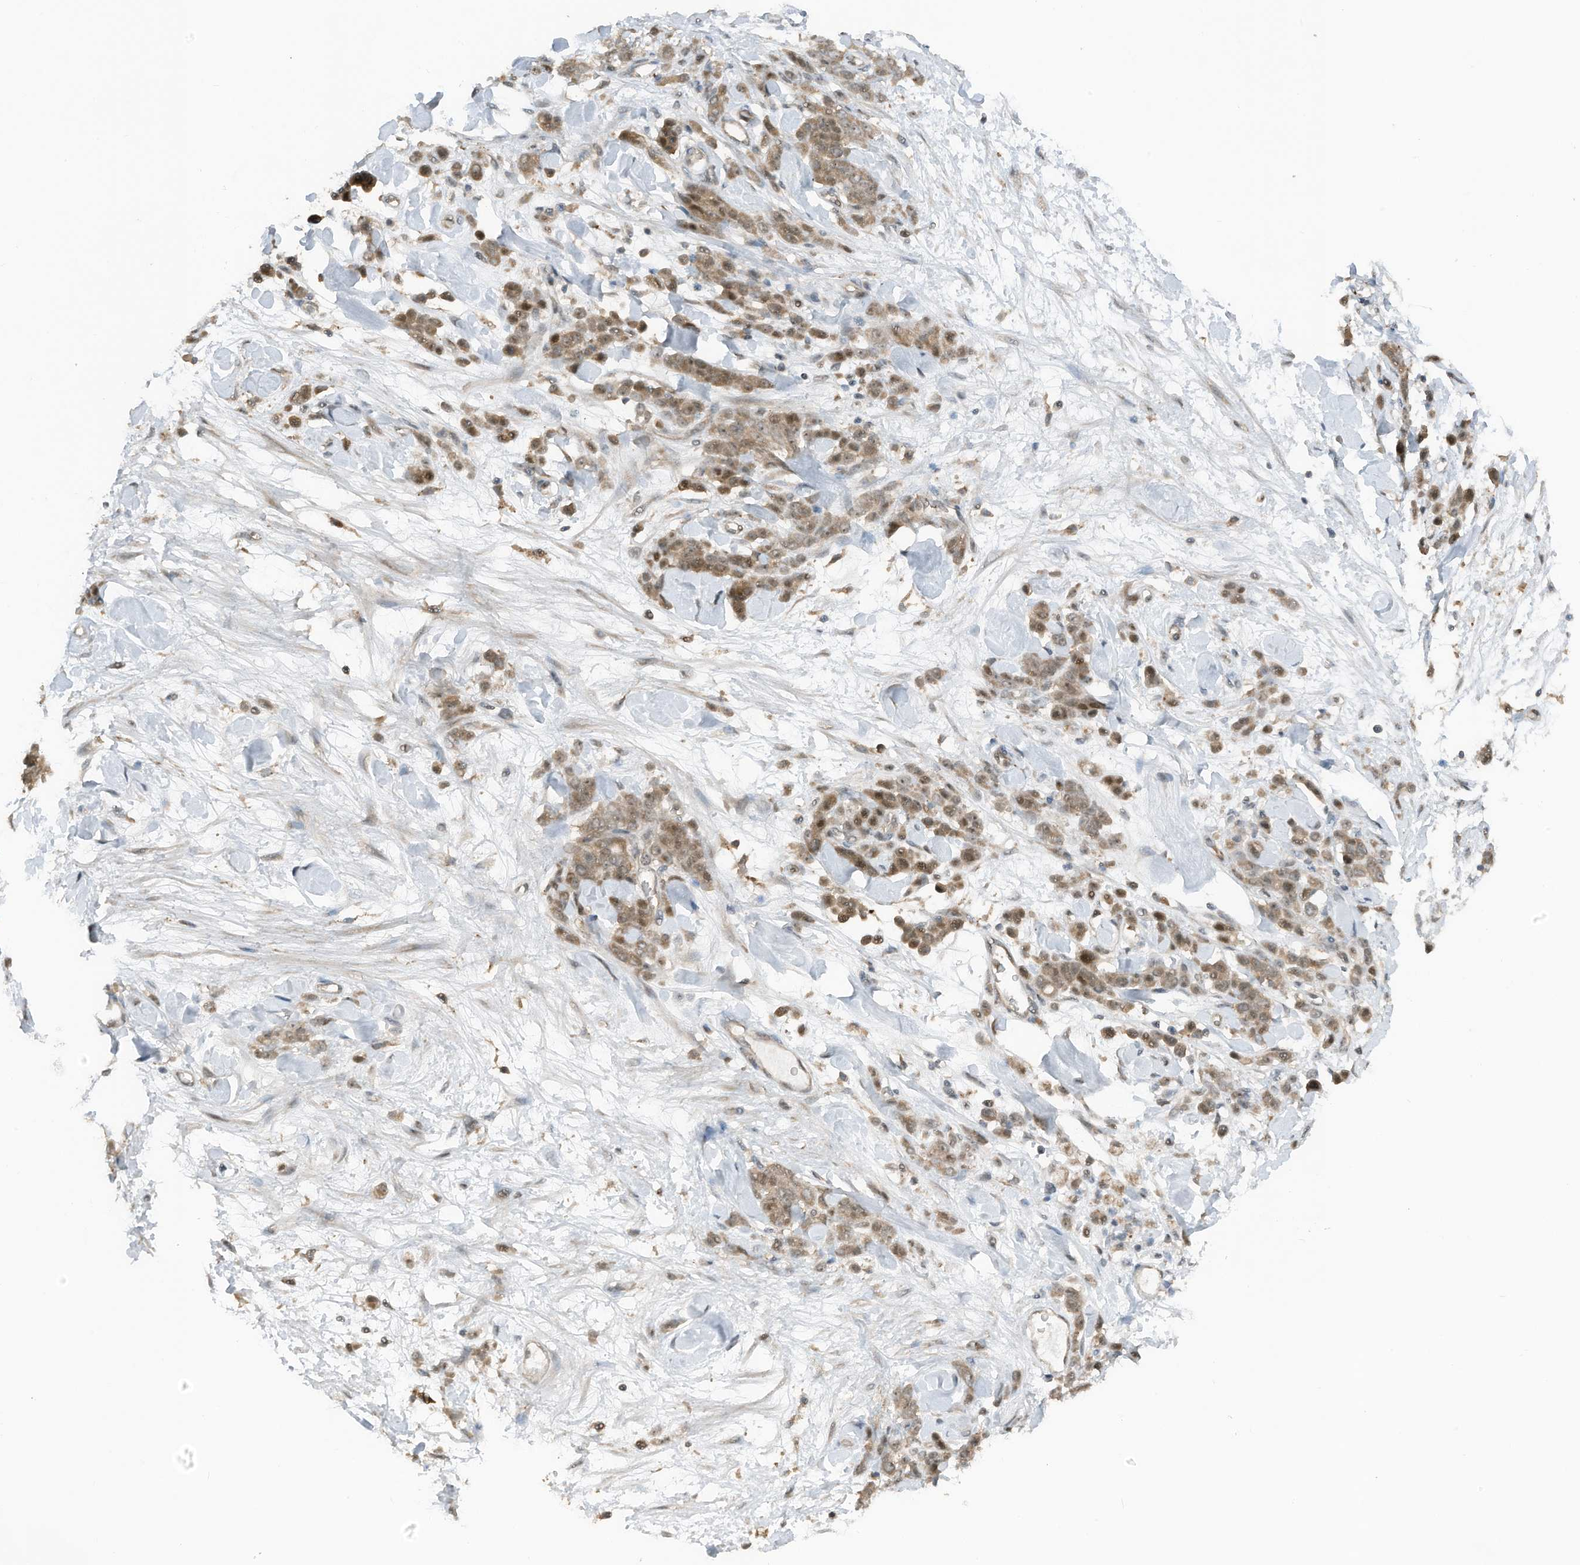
{"staining": {"intensity": "moderate", "quantity": ">75%", "location": "cytoplasmic/membranous,nuclear"}, "tissue": "stomach cancer", "cell_type": "Tumor cells", "image_type": "cancer", "snomed": [{"axis": "morphology", "description": "Normal tissue, NOS"}, {"axis": "morphology", "description": "Adenocarcinoma, NOS"}, {"axis": "topography", "description": "Stomach"}], "caption": "Brown immunohistochemical staining in human adenocarcinoma (stomach) demonstrates moderate cytoplasmic/membranous and nuclear expression in approximately >75% of tumor cells.", "gene": "TXNDC9", "patient": {"sex": "male", "age": 82}}